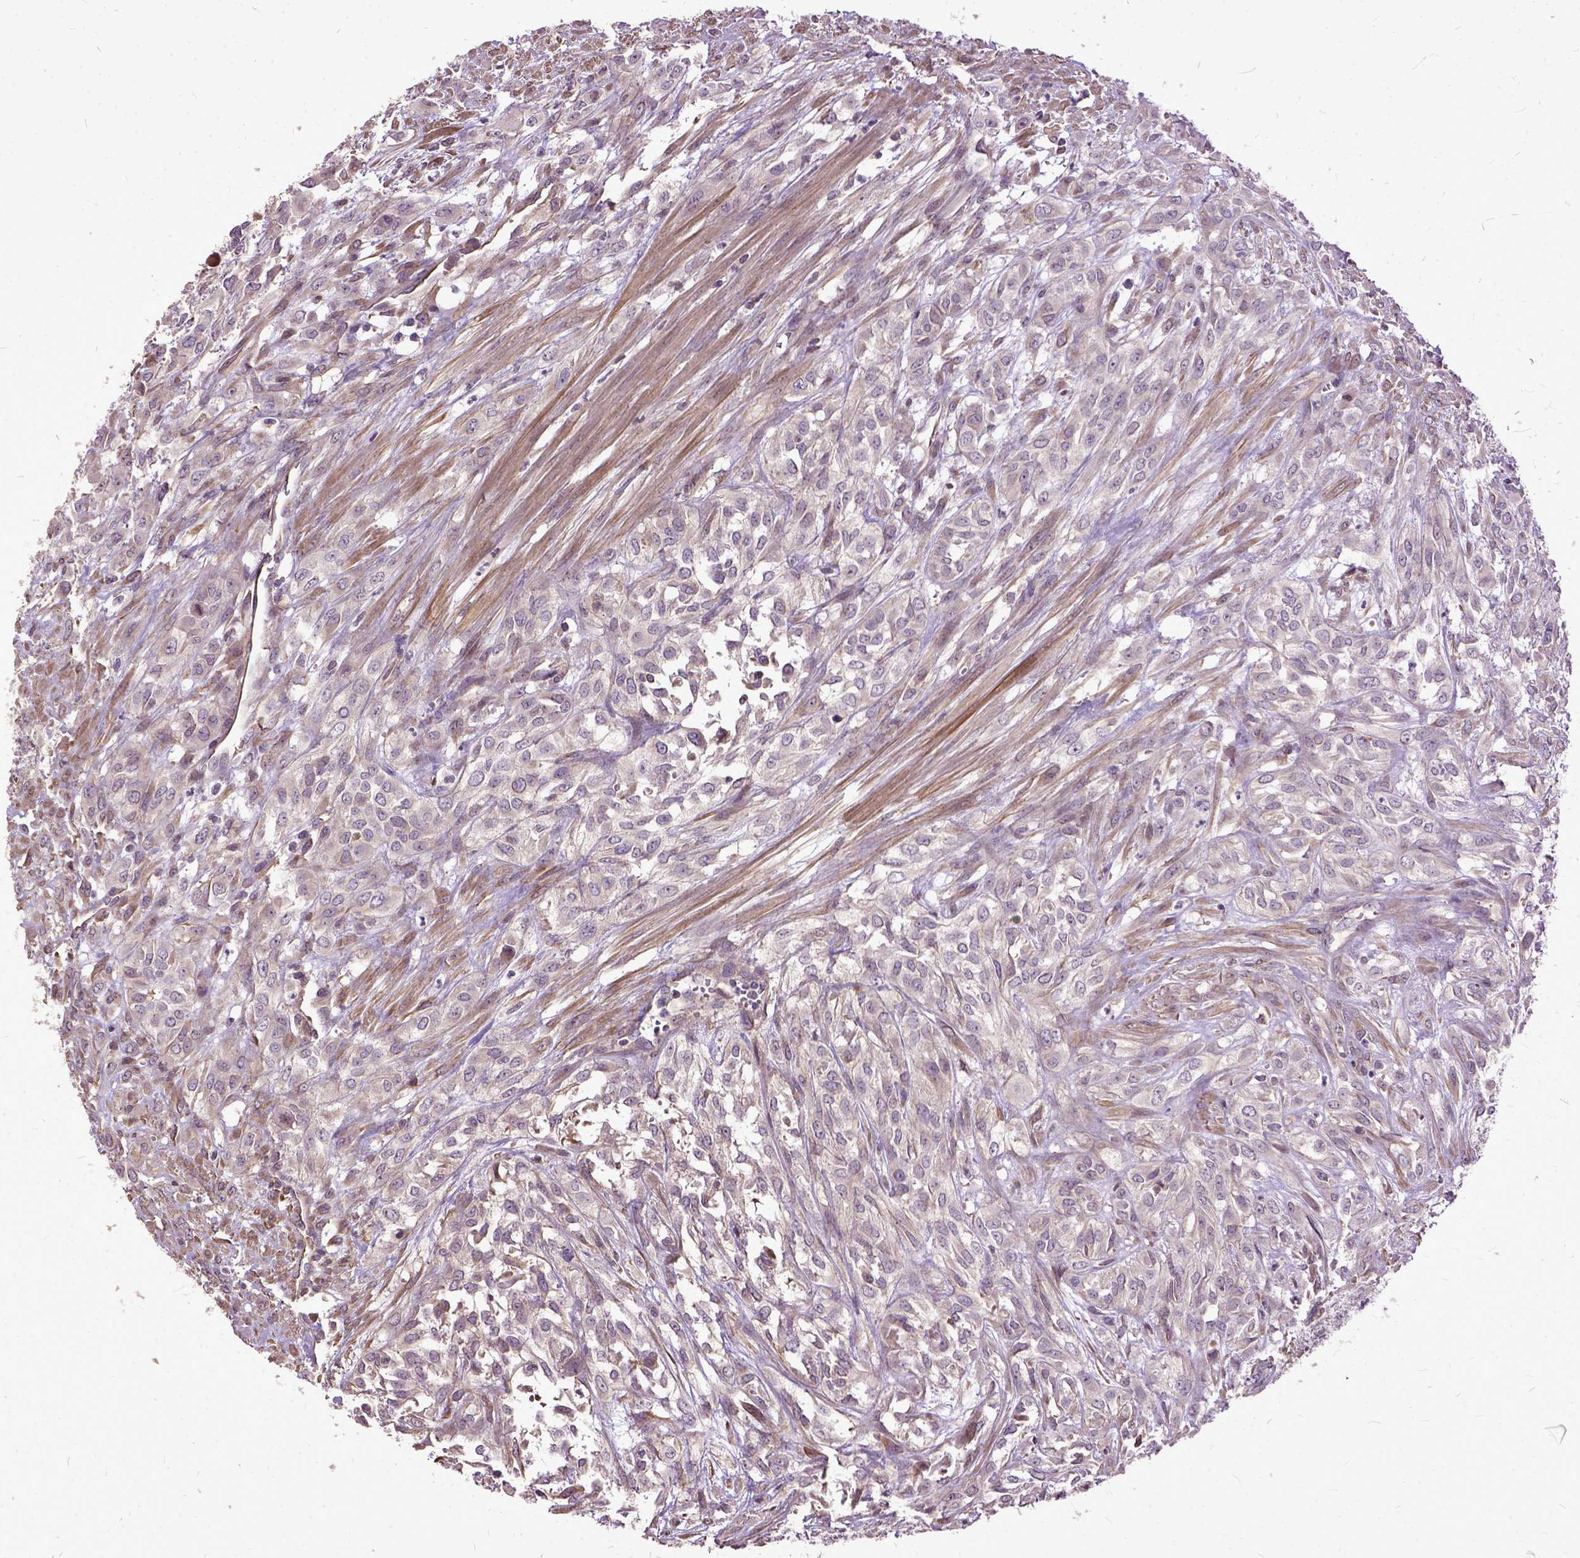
{"staining": {"intensity": "negative", "quantity": "none", "location": "none"}, "tissue": "urothelial cancer", "cell_type": "Tumor cells", "image_type": "cancer", "snomed": [{"axis": "morphology", "description": "Urothelial carcinoma, High grade"}, {"axis": "topography", "description": "Urinary bladder"}], "caption": "The immunohistochemistry (IHC) micrograph has no significant expression in tumor cells of urothelial carcinoma (high-grade) tissue. (DAB IHC, high magnification).", "gene": "AREG", "patient": {"sex": "male", "age": 67}}